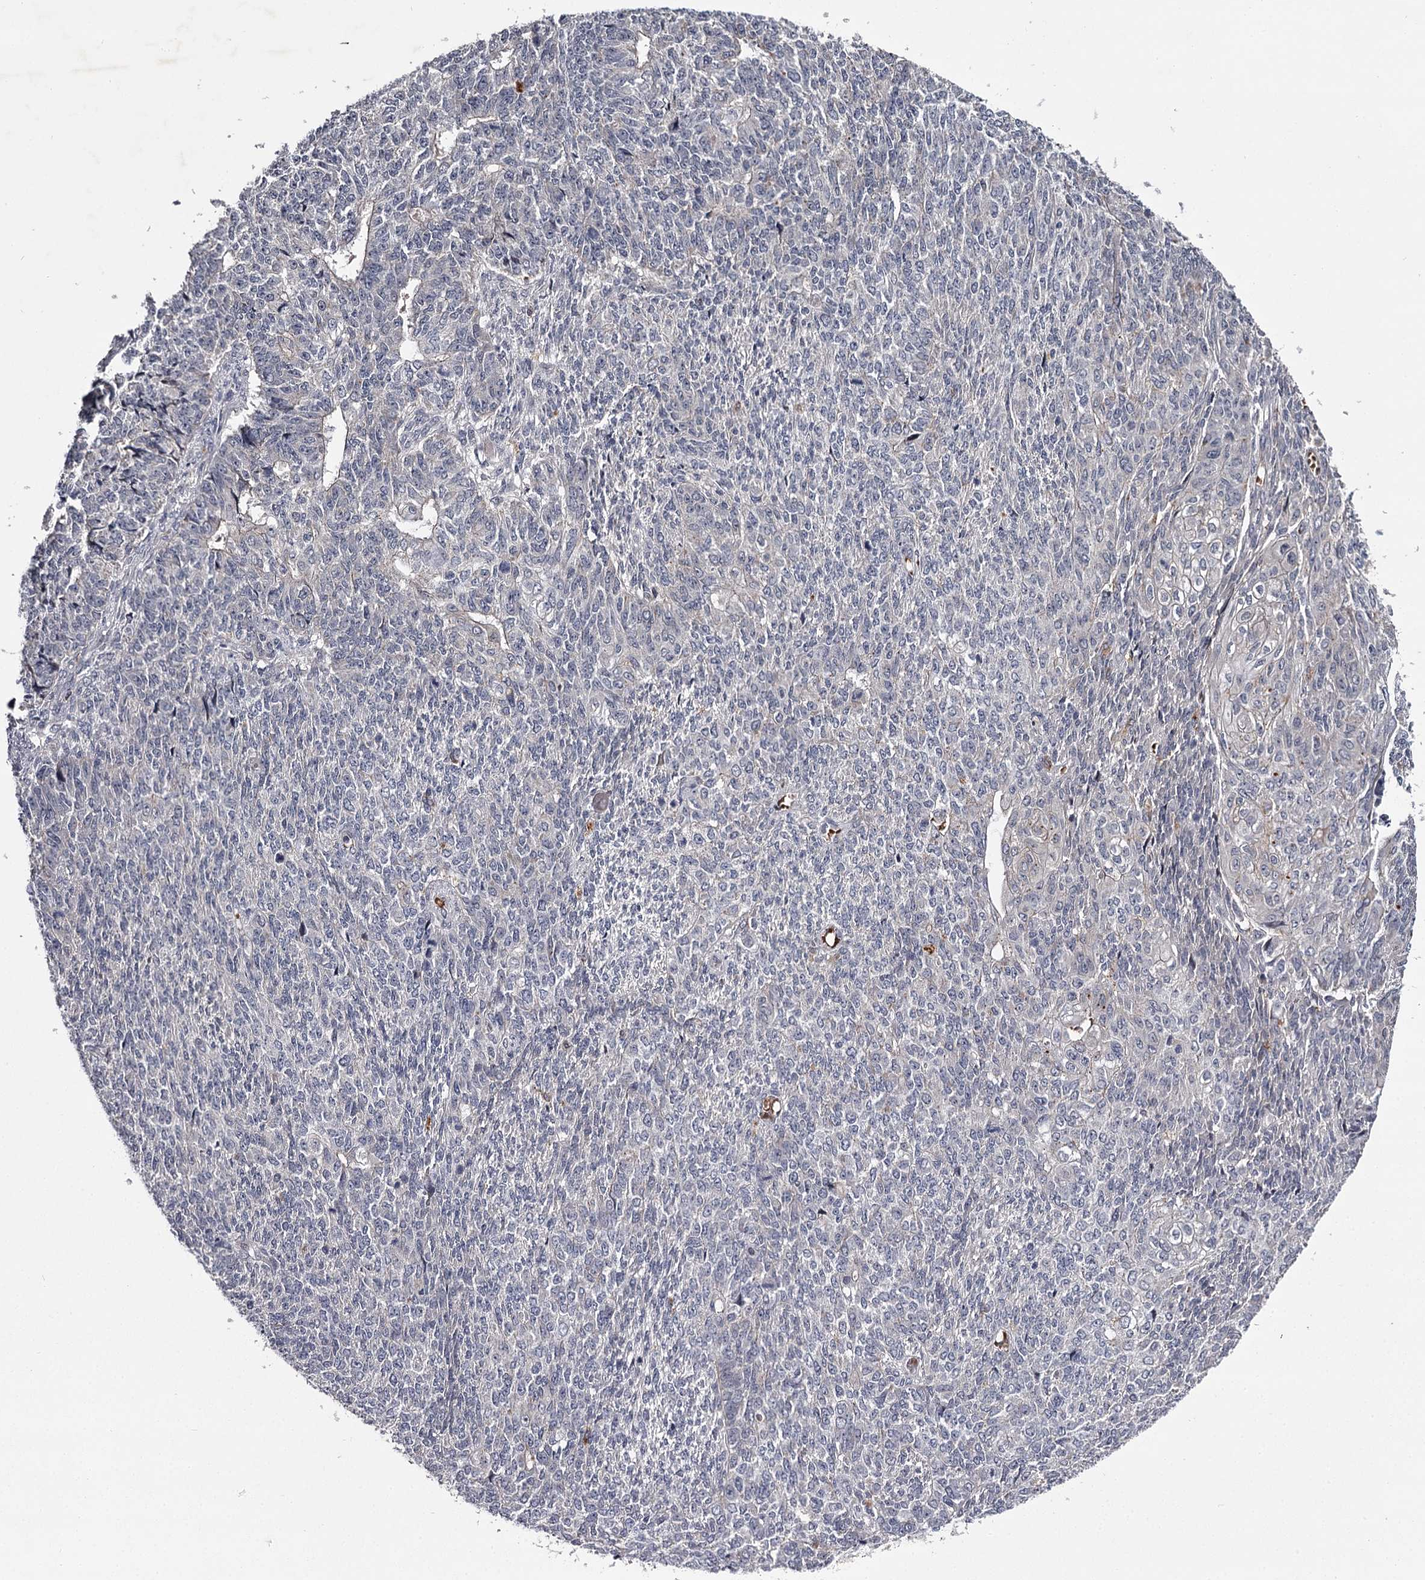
{"staining": {"intensity": "negative", "quantity": "none", "location": "none"}, "tissue": "endometrial cancer", "cell_type": "Tumor cells", "image_type": "cancer", "snomed": [{"axis": "morphology", "description": "Adenocarcinoma, NOS"}, {"axis": "topography", "description": "Endometrium"}], "caption": "Adenocarcinoma (endometrial) was stained to show a protein in brown. There is no significant positivity in tumor cells.", "gene": "RASSF6", "patient": {"sex": "female", "age": 32}}